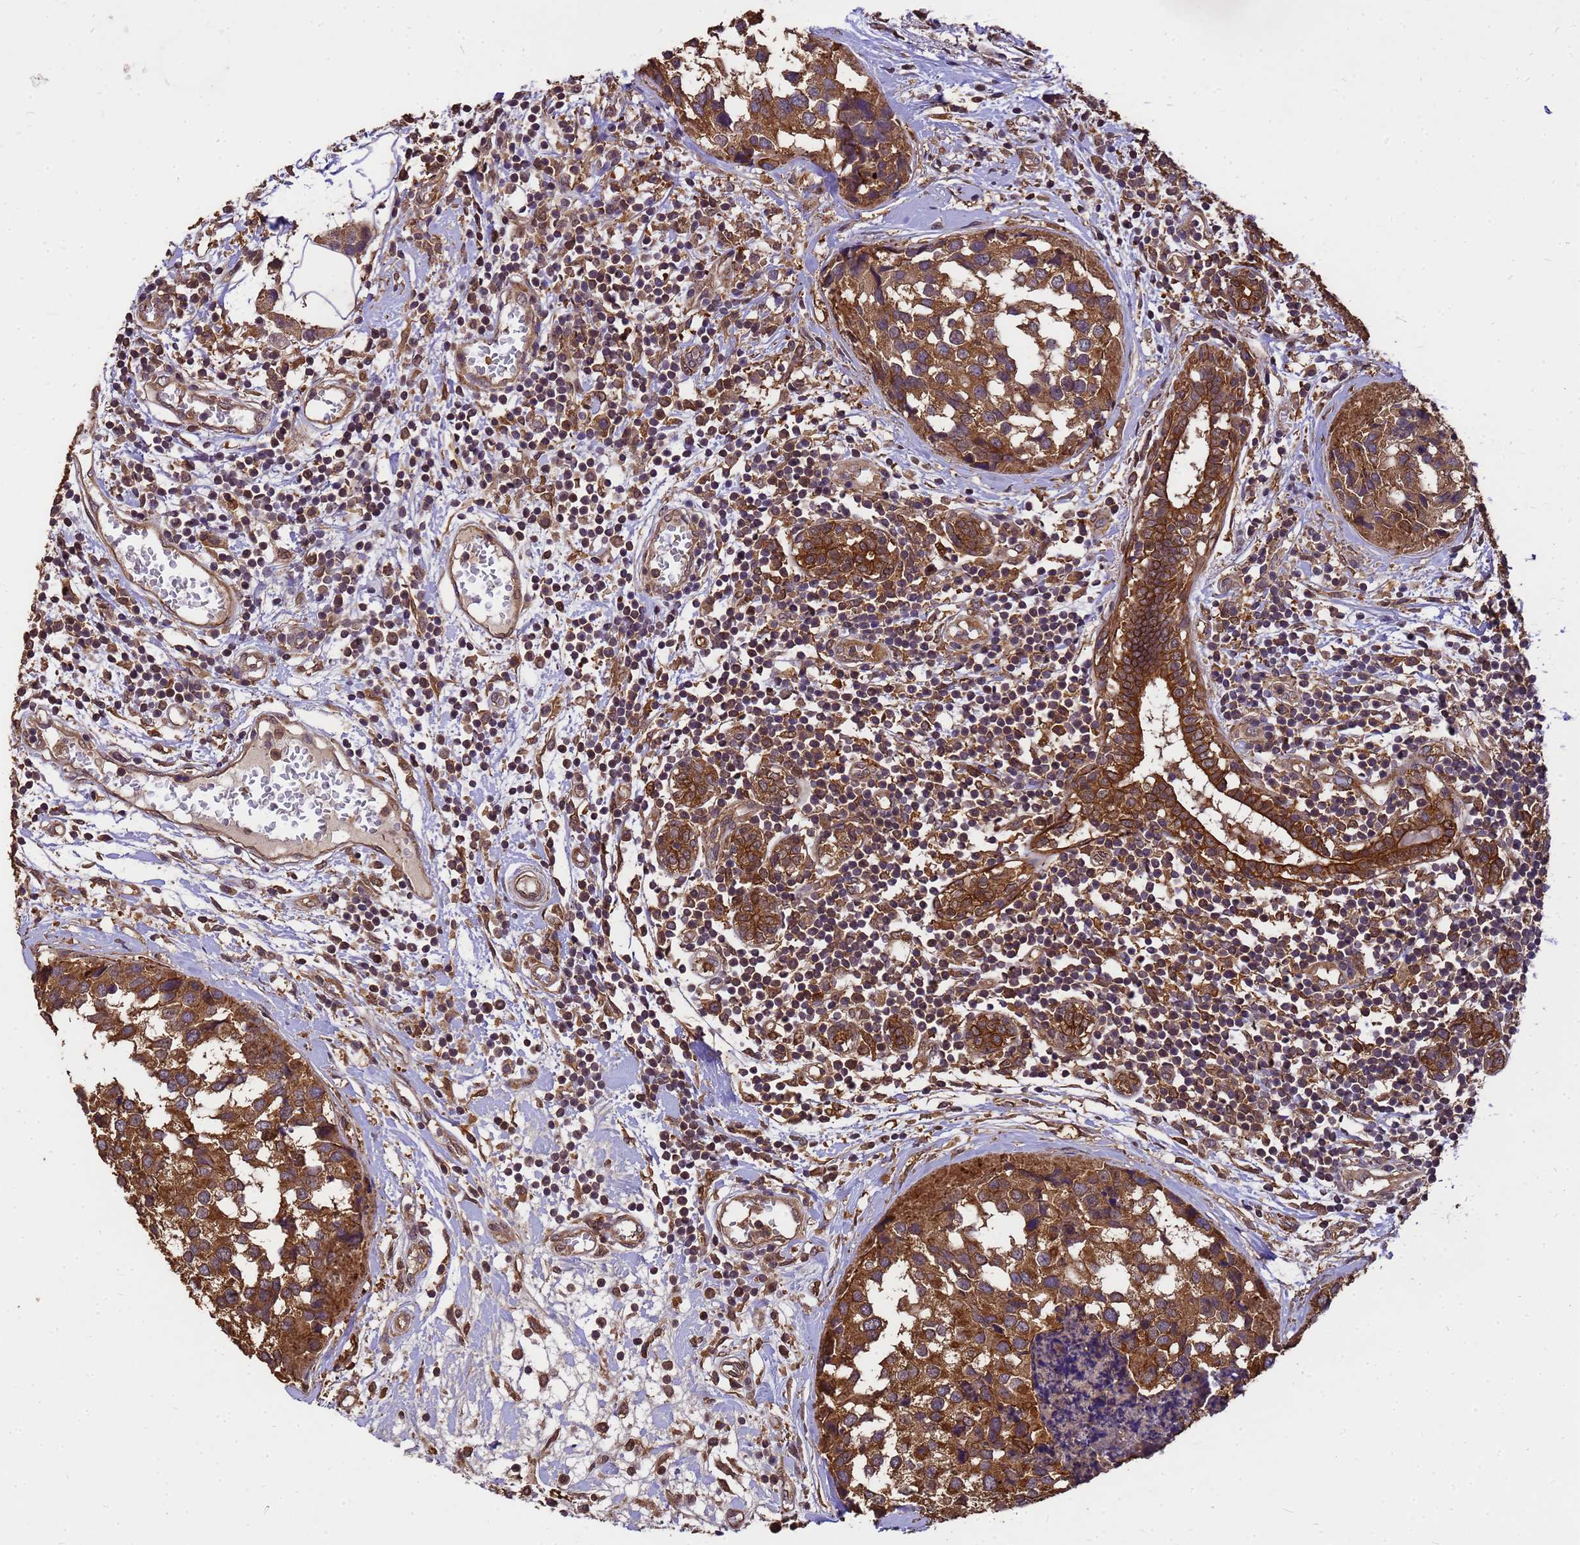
{"staining": {"intensity": "moderate", "quantity": ">75%", "location": "cytoplasmic/membranous"}, "tissue": "breast cancer", "cell_type": "Tumor cells", "image_type": "cancer", "snomed": [{"axis": "morphology", "description": "Lobular carcinoma"}, {"axis": "topography", "description": "Breast"}], "caption": "The immunohistochemical stain shows moderate cytoplasmic/membranous staining in tumor cells of breast cancer tissue. The staining was performed using DAB (3,3'-diaminobenzidine) to visualize the protein expression in brown, while the nuclei were stained in blue with hematoxylin (Magnification: 20x).", "gene": "ZNF618", "patient": {"sex": "female", "age": 59}}